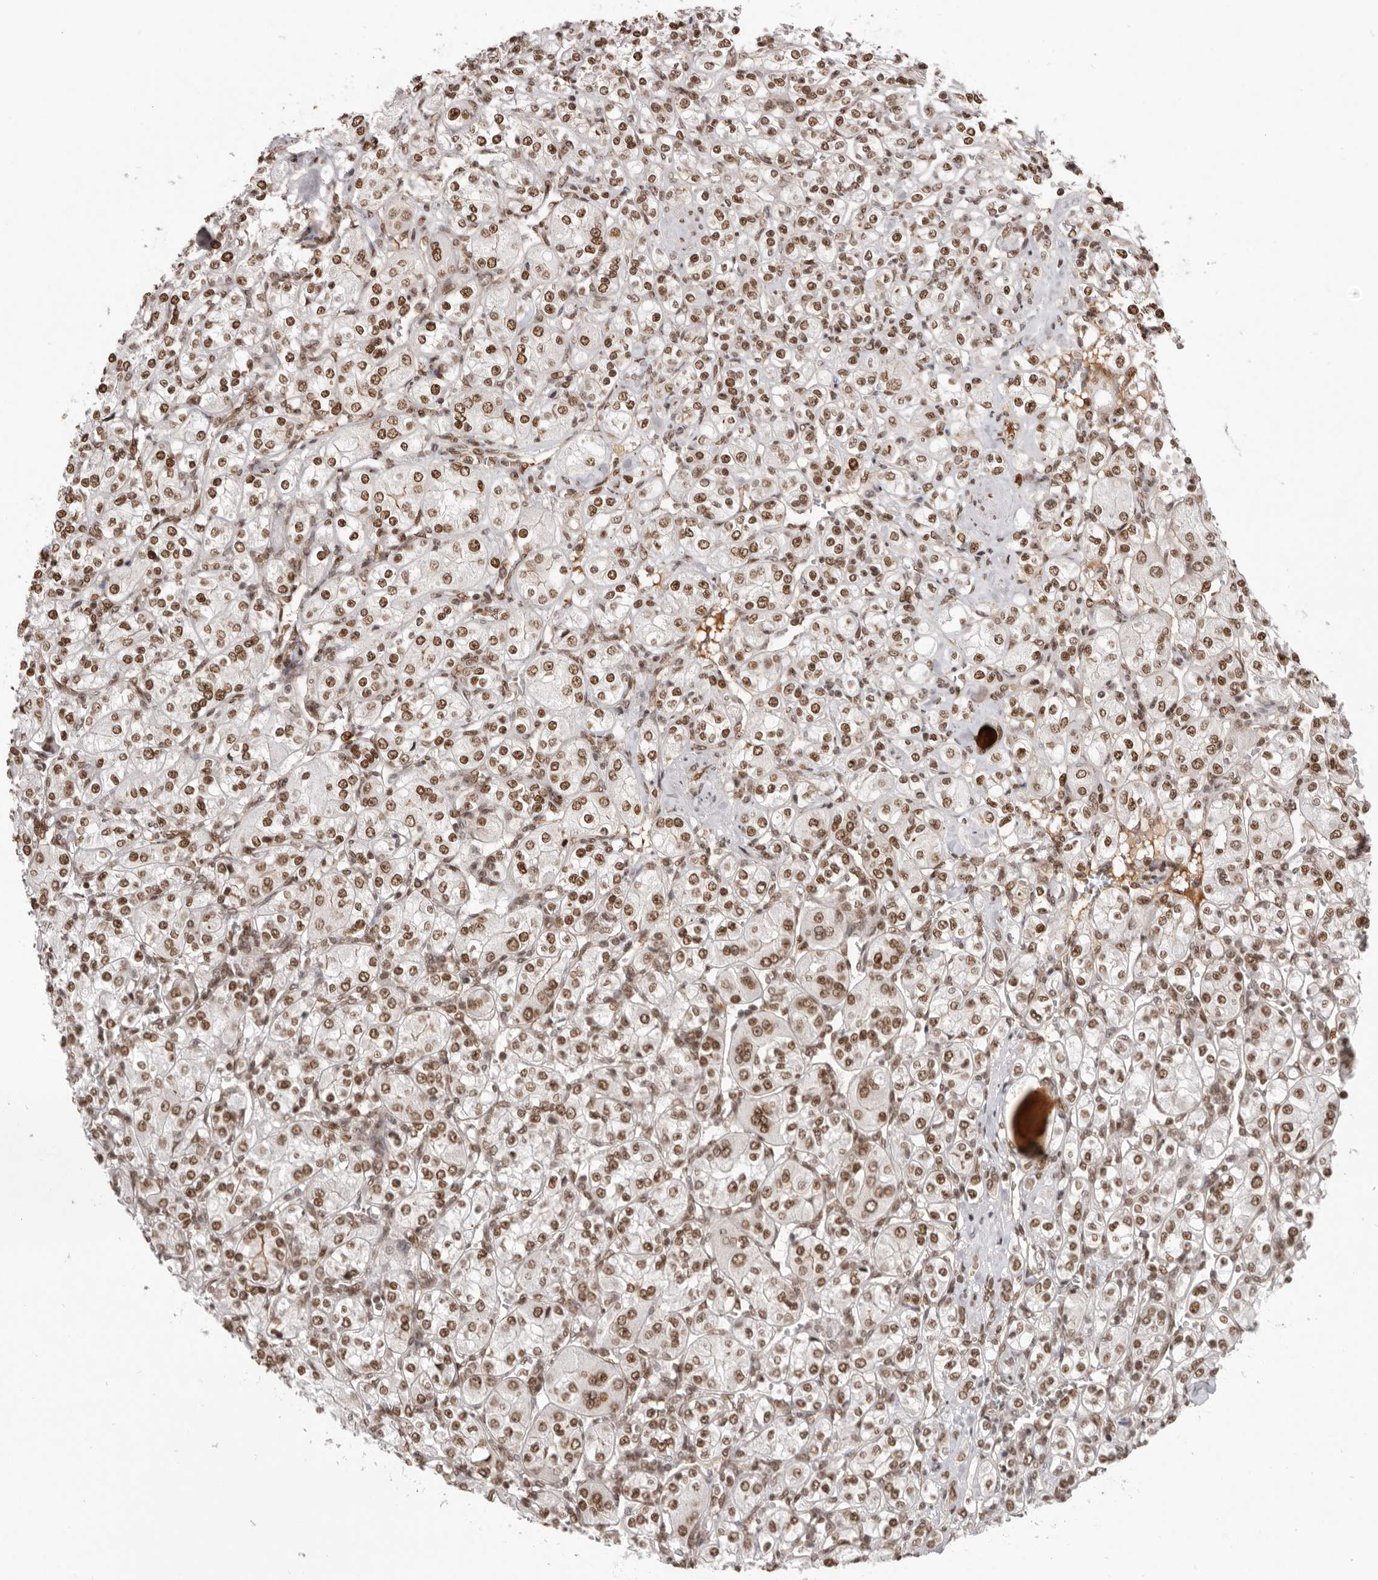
{"staining": {"intensity": "moderate", "quantity": ">75%", "location": "nuclear"}, "tissue": "renal cancer", "cell_type": "Tumor cells", "image_type": "cancer", "snomed": [{"axis": "morphology", "description": "Adenocarcinoma, NOS"}, {"axis": "topography", "description": "Kidney"}], "caption": "Immunohistochemistry (IHC) micrograph of renal adenocarcinoma stained for a protein (brown), which shows medium levels of moderate nuclear staining in about >75% of tumor cells.", "gene": "CHTOP", "patient": {"sex": "male", "age": 77}}